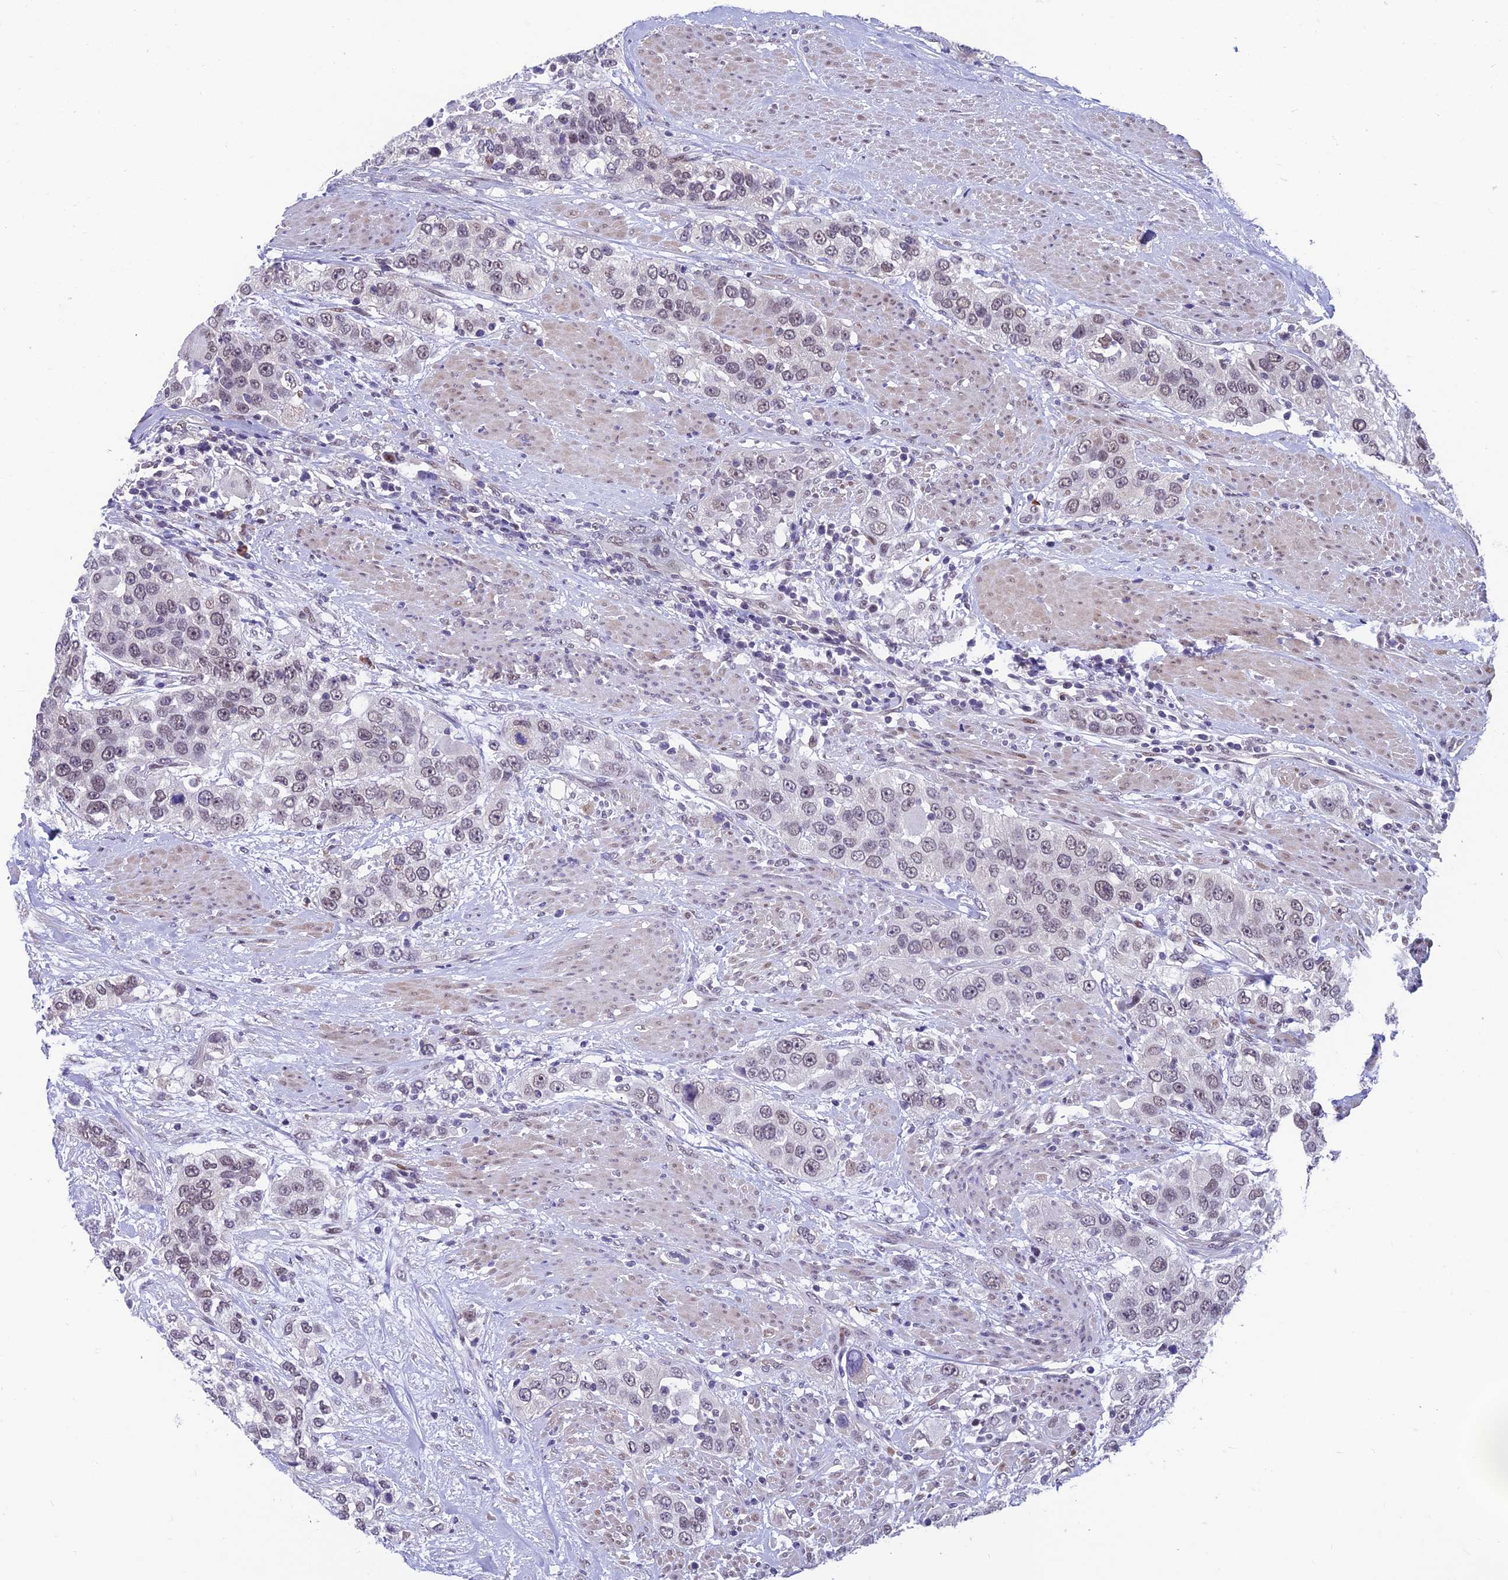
{"staining": {"intensity": "weak", "quantity": "<25%", "location": "nuclear"}, "tissue": "urothelial cancer", "cell_type": "Tumor cells", "image_type": "cancer", "snomed": [{"axis": "morphology", "description": "Urothelial carcinoma, High grade"}, {"axis": "topography", "description": "Urinary bladder"}], "caption": "IHC of urothelial carcinoma (high-grade) shows no expression in tumor cells. (DAB IHC with hematoxylin counter stain).", "gene": "KIAA1191", "patient": {"sex": "female", "age": 80}}